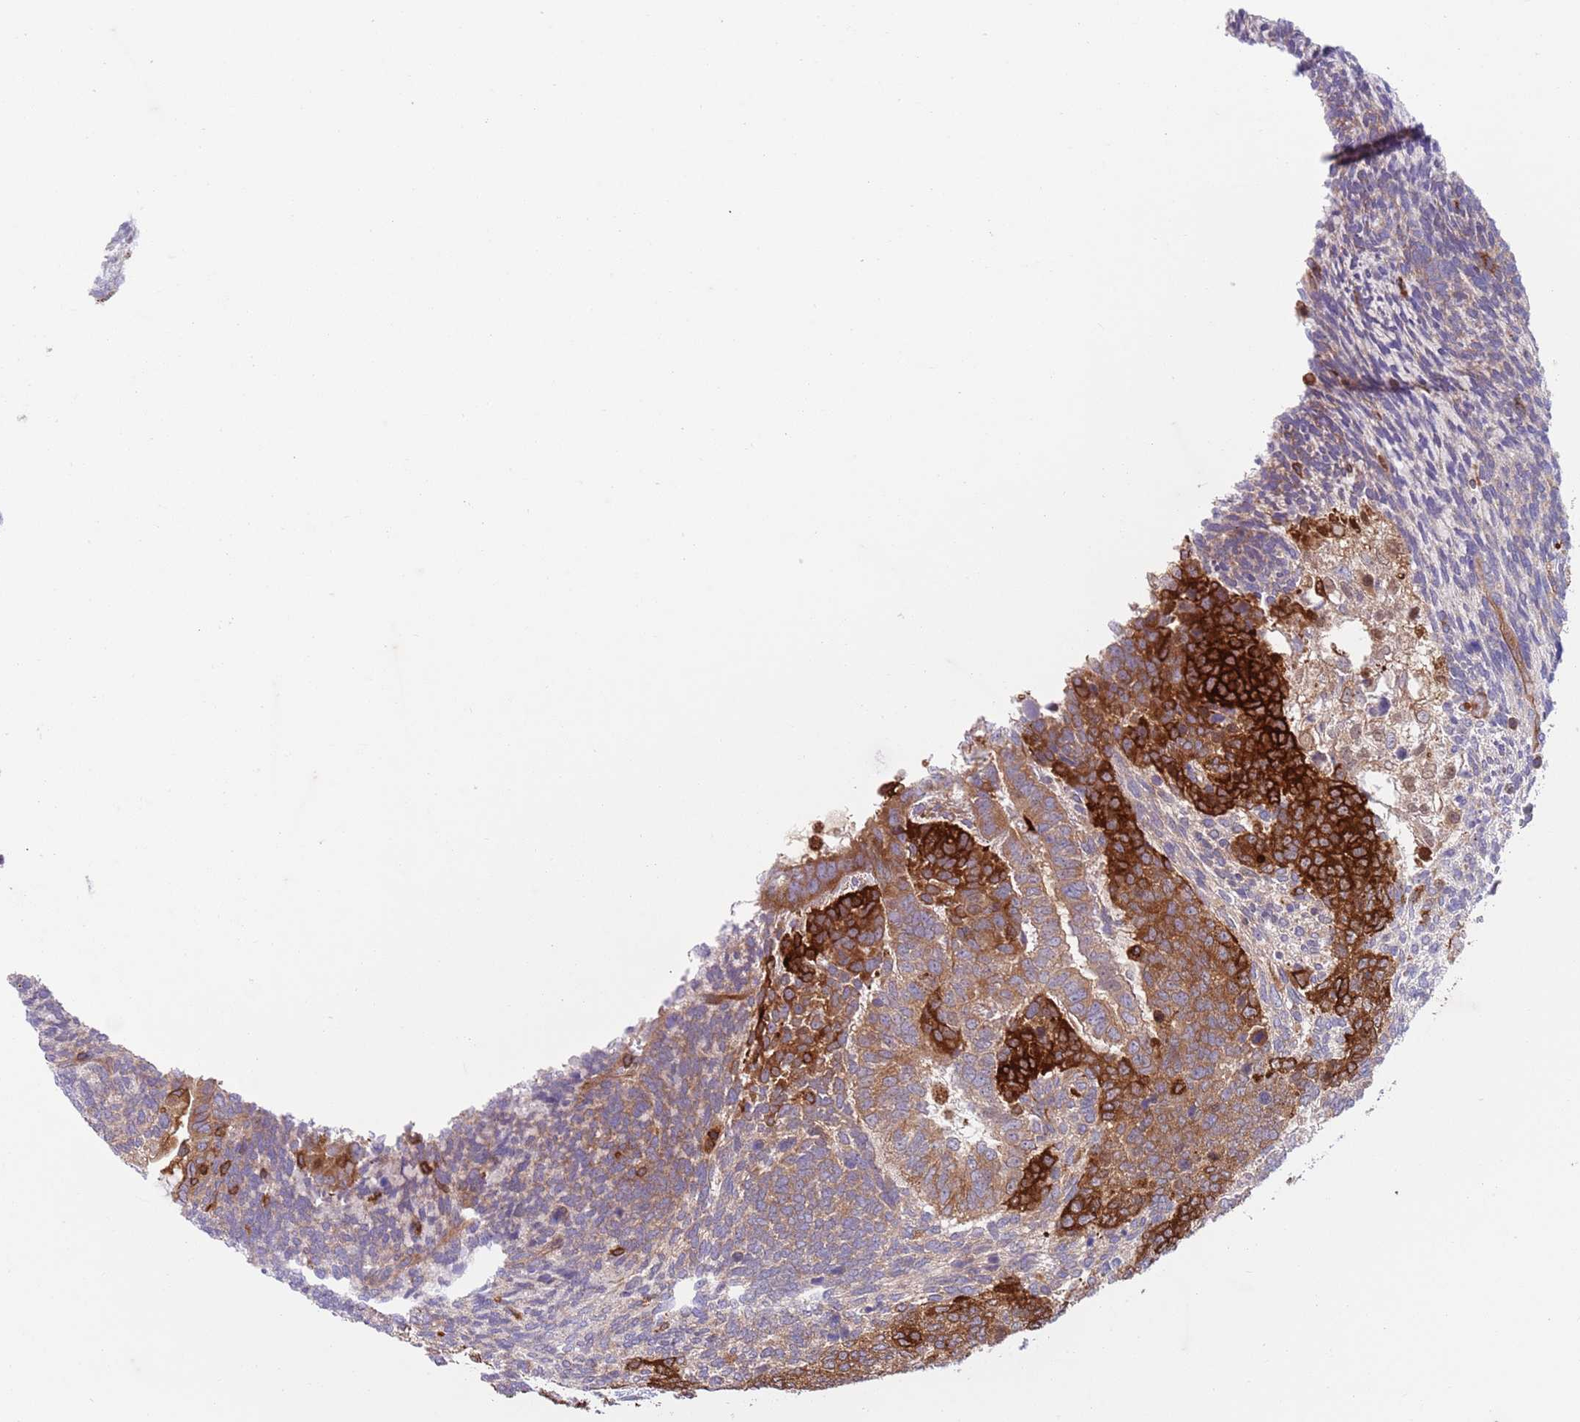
{"staining": {"intensity": "strong", "quantity": "25%-75%", "location": "cytoplasmic/membranous"}, "tissue": "testis cancer", "cell_type": "Tumor cells", "image_type": "cancer", "snomed": [{"axis": "morphology", "description": "Carcinoma, Embryonal, NOS"}, {"axis": "topography", "description": "Testis"}], "caption": "Protein analysis of testis cancer tissue exhibits strong cytoplasmic/membranous staining in approximately 25%-75% of tumor cells.", "gene": "ZMYM5", "patient": {"sex": "male", "age": 23}}